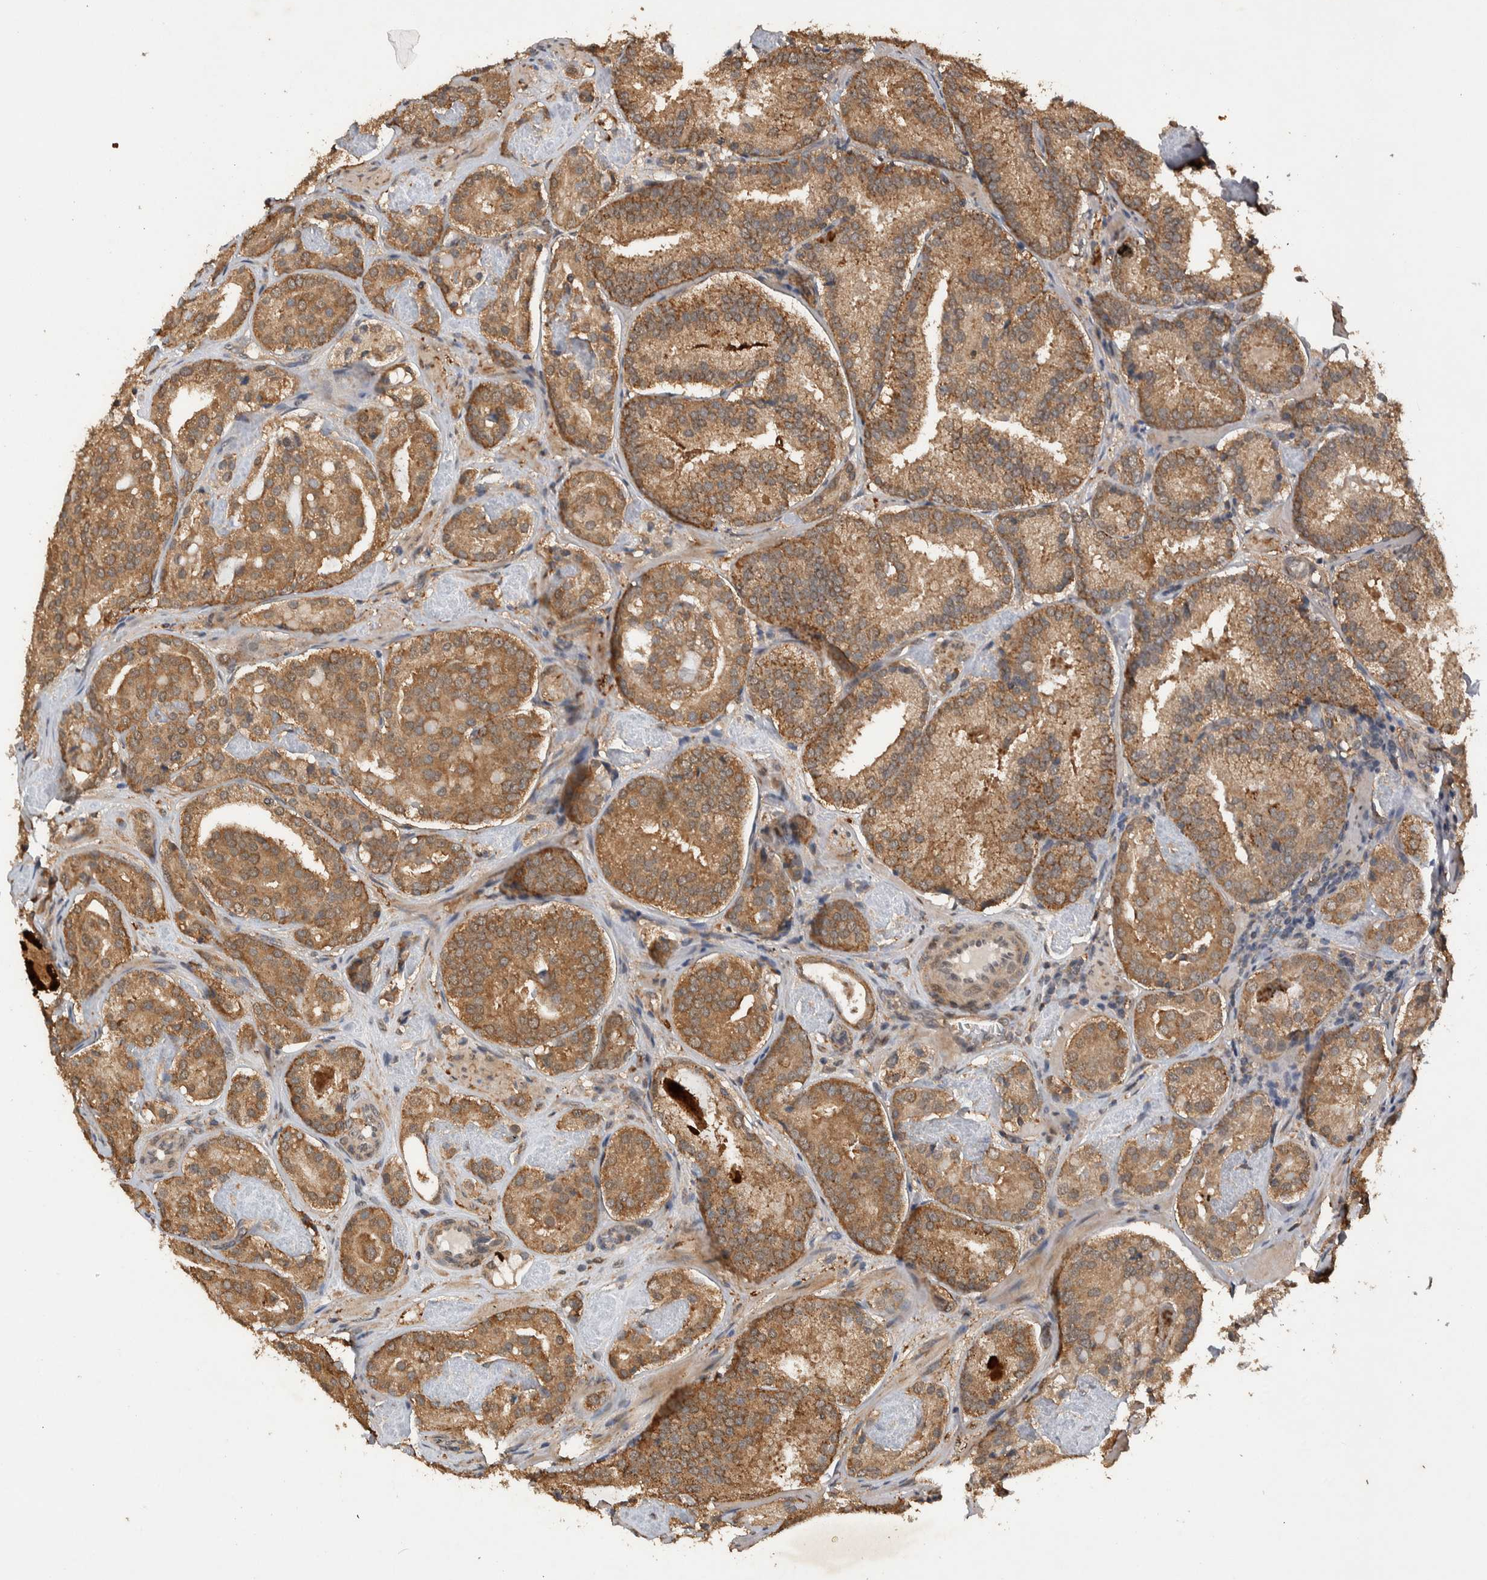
{"staining": {"intensity": "moderate", "quantity": ">75%", "location": "cytoplasmic/membranous"}, "tissue": "prostate cancer", "cell_type": "Tumor cells", "image_type": "cancer", "snomed": [{"axis": "morphology", "description": "Adenocarcinoma, Low grade"}, {"axis": "topography", "description": "Prostate"}], "caption": "This photomicrograph reveals IHC staining of human prostate cancer (low-grade adenocarcinoma), with medium moderate cytoplasmic/membranous positivity in about >75% of tumor cells.", "gene": "DVL2", "patient": {"sex": "male", "age": 69}}